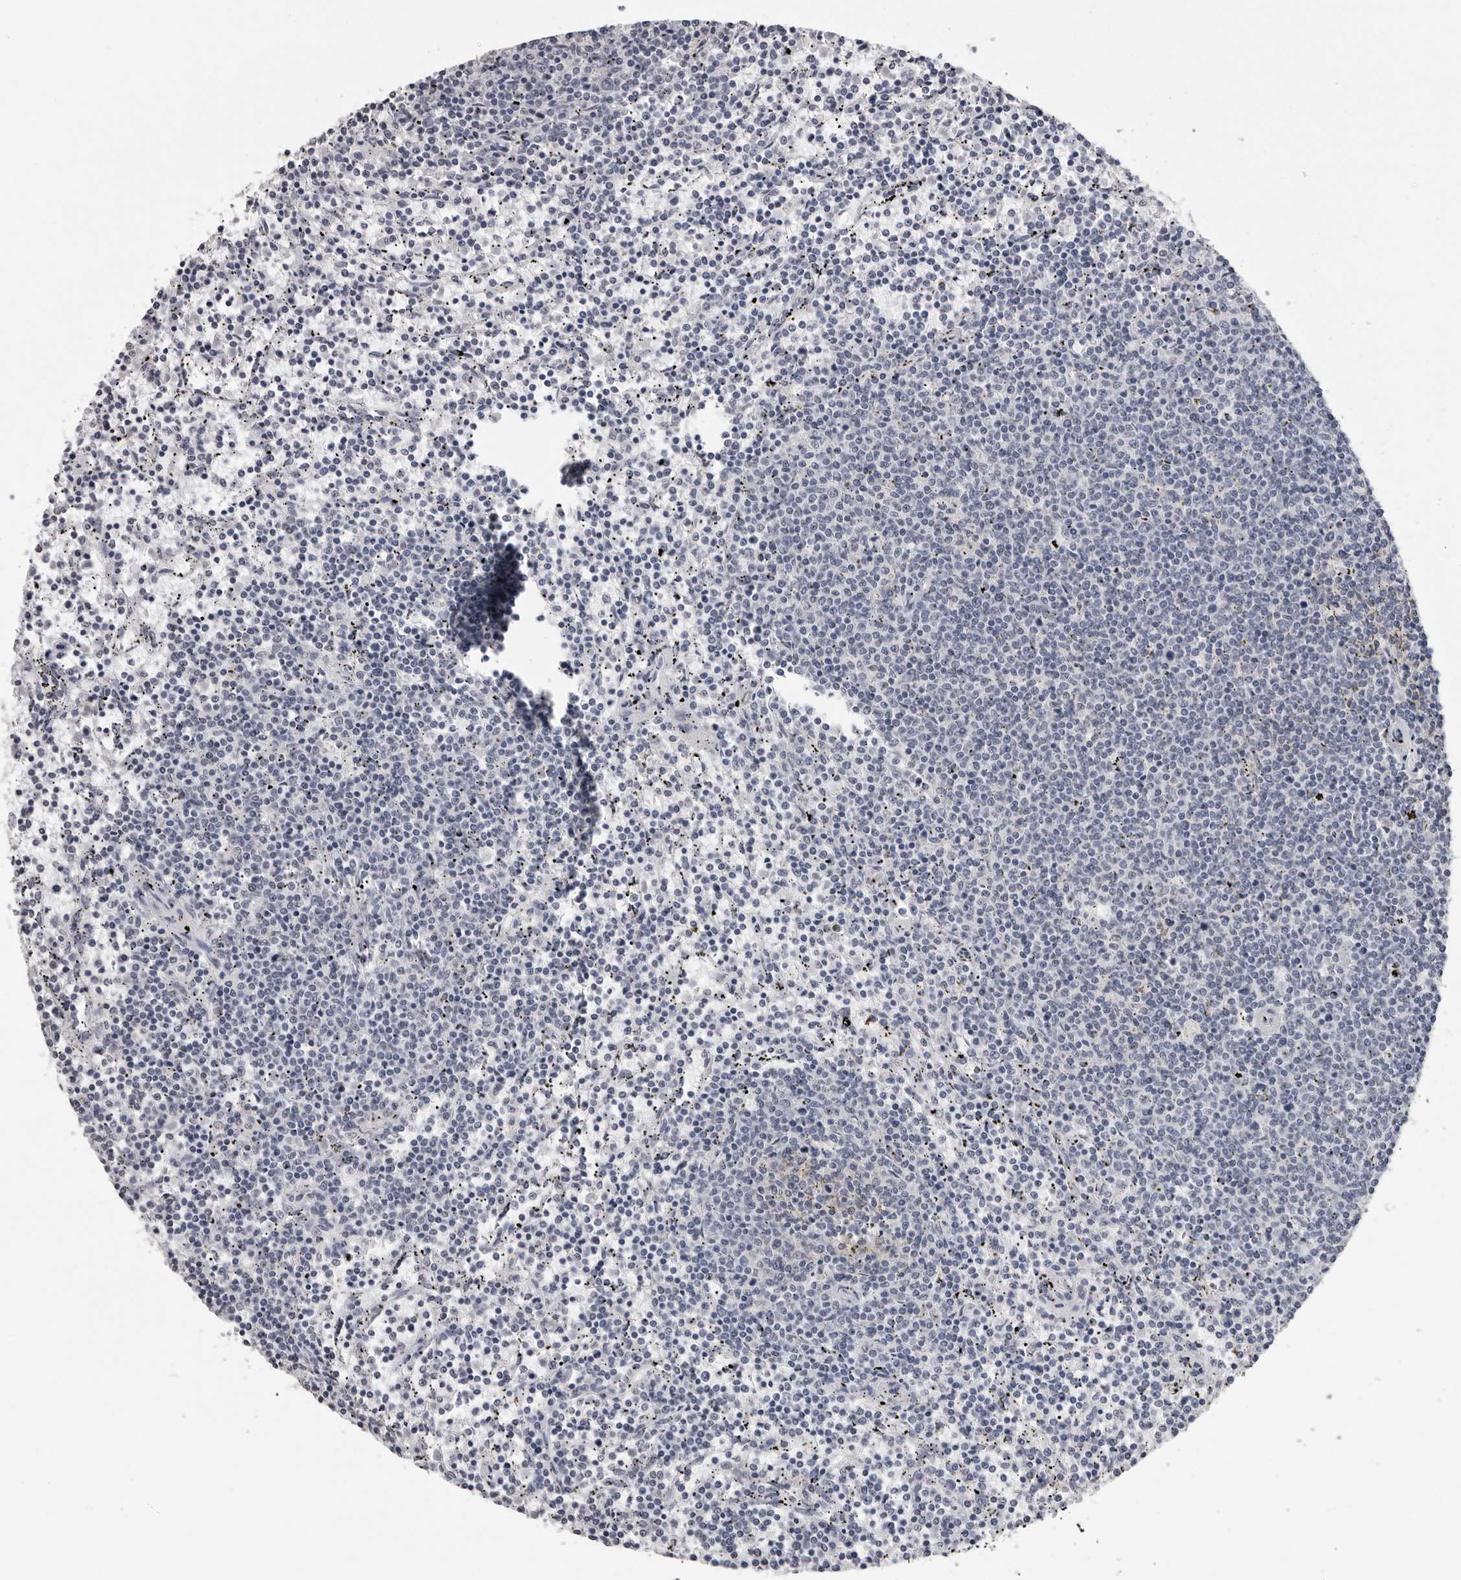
{"staining": {"intensity": "negative", "quantity": "none", "location": "none"}, "tissue": "lymphoma", "cell_type": "Tumor cells", "image_type": "cancer", "snomed": [{"axis": "morphology", "description": "Malignant lymphoma, non-Hodgkin's type, Low grade"}, {"axis": "topography", "description": "Spleen"}], "caption": "The immunohistochemistry histopathology image has no significant expression in tumor cells of lymphoma tissue.", "gene": "HEPACAM", "patient": {"sex": "female", "age": 50}}